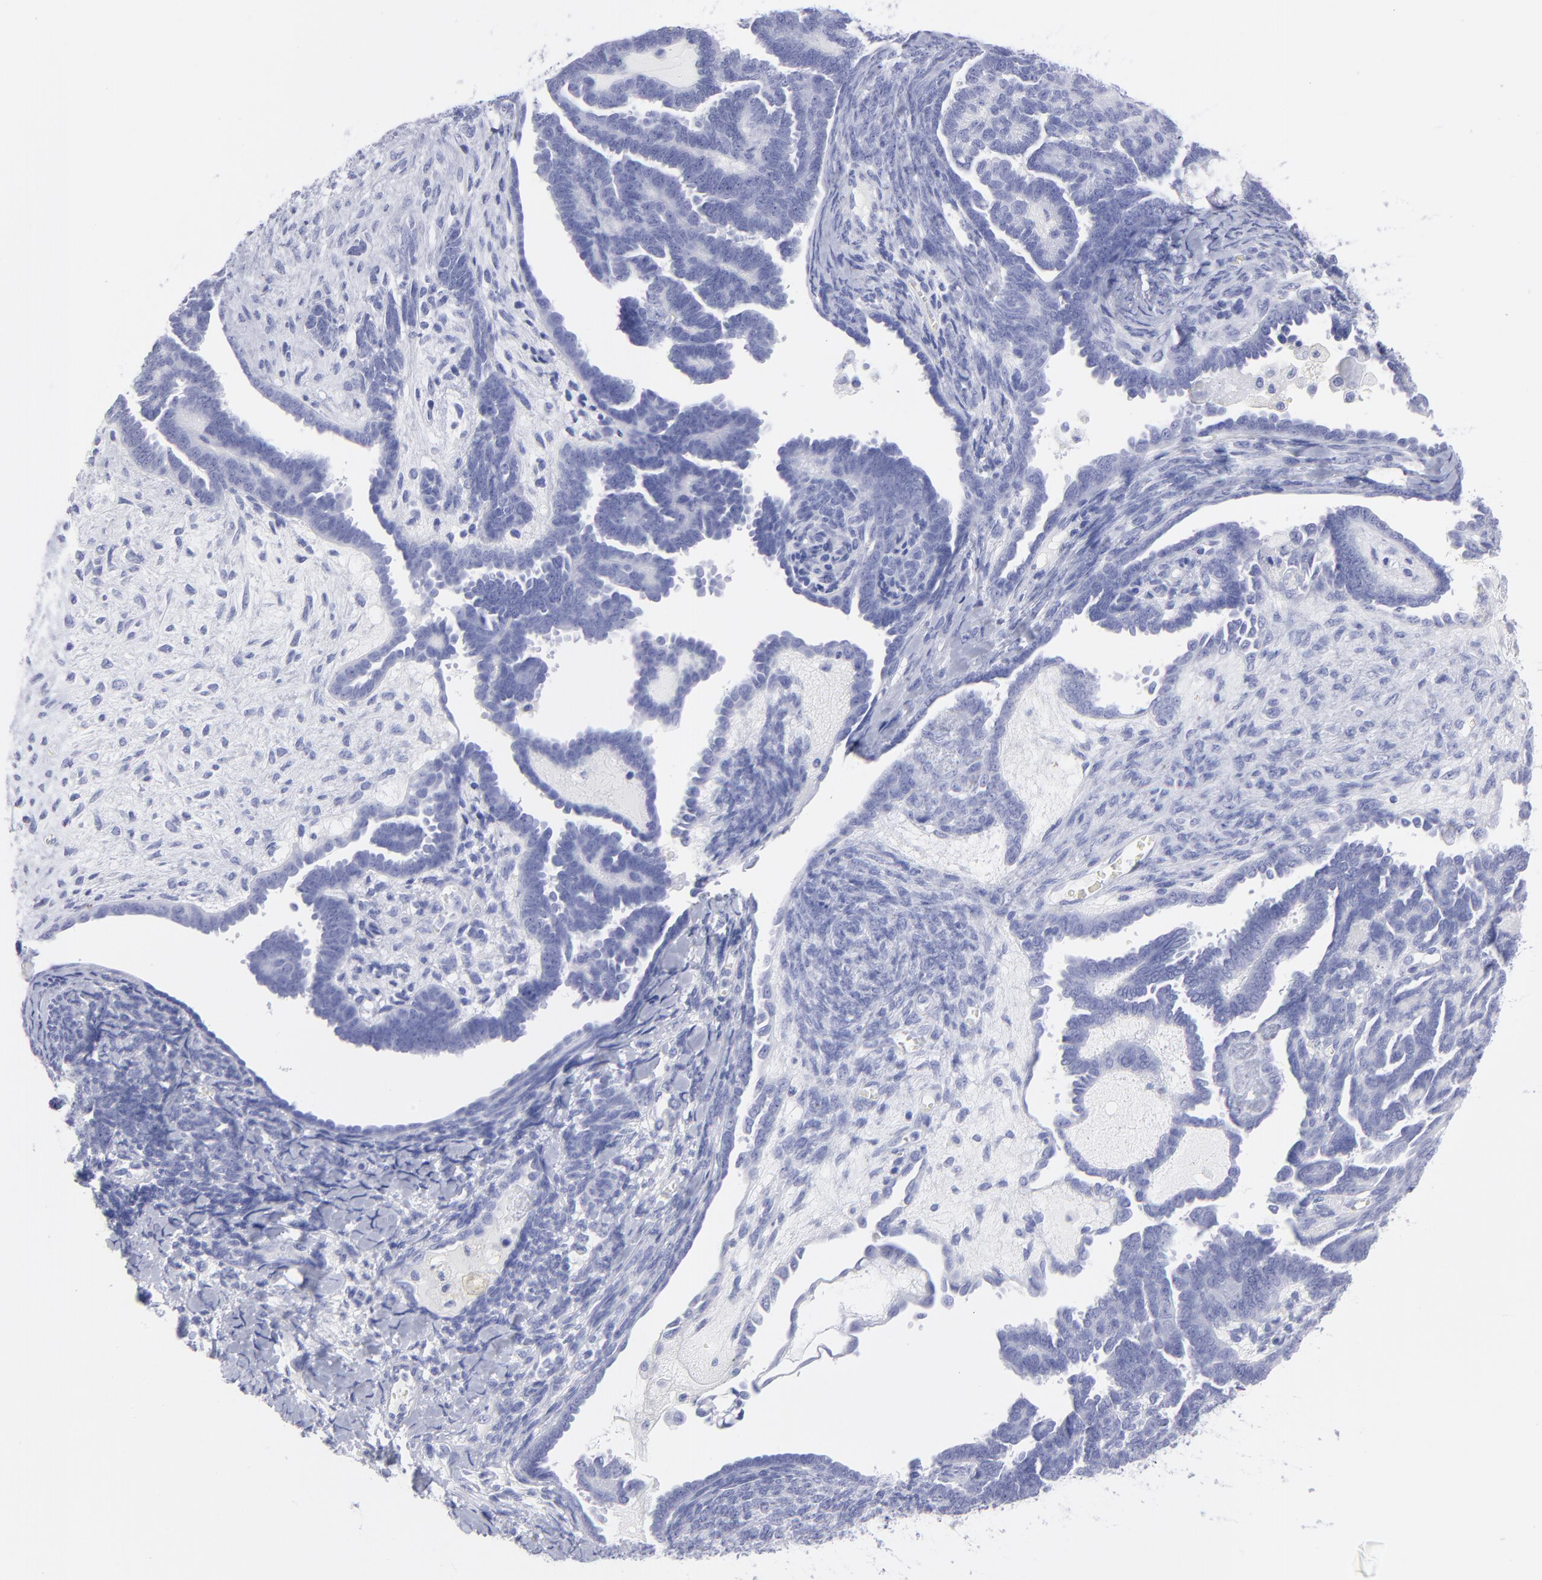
{"staining": {"intensity": "negative", "quantity": "none", "location": "none"}, "tissue": "endometrial cancer", "cell_type": "Tumor cells", "image_type": "cancer", "snomed": [{"axis": "morphology", "description": "Neoplasm, malignant, NOS"}, {"axis": "topography", "description": "Endometrium"}], "caption": "This is an immunohistochemistry (IHC) micrograph of endometrial malignant neoplasm. There is no positivity in tumor cells.", "gene": "F13B", "patient": {"sex": "female", "age": 74}}